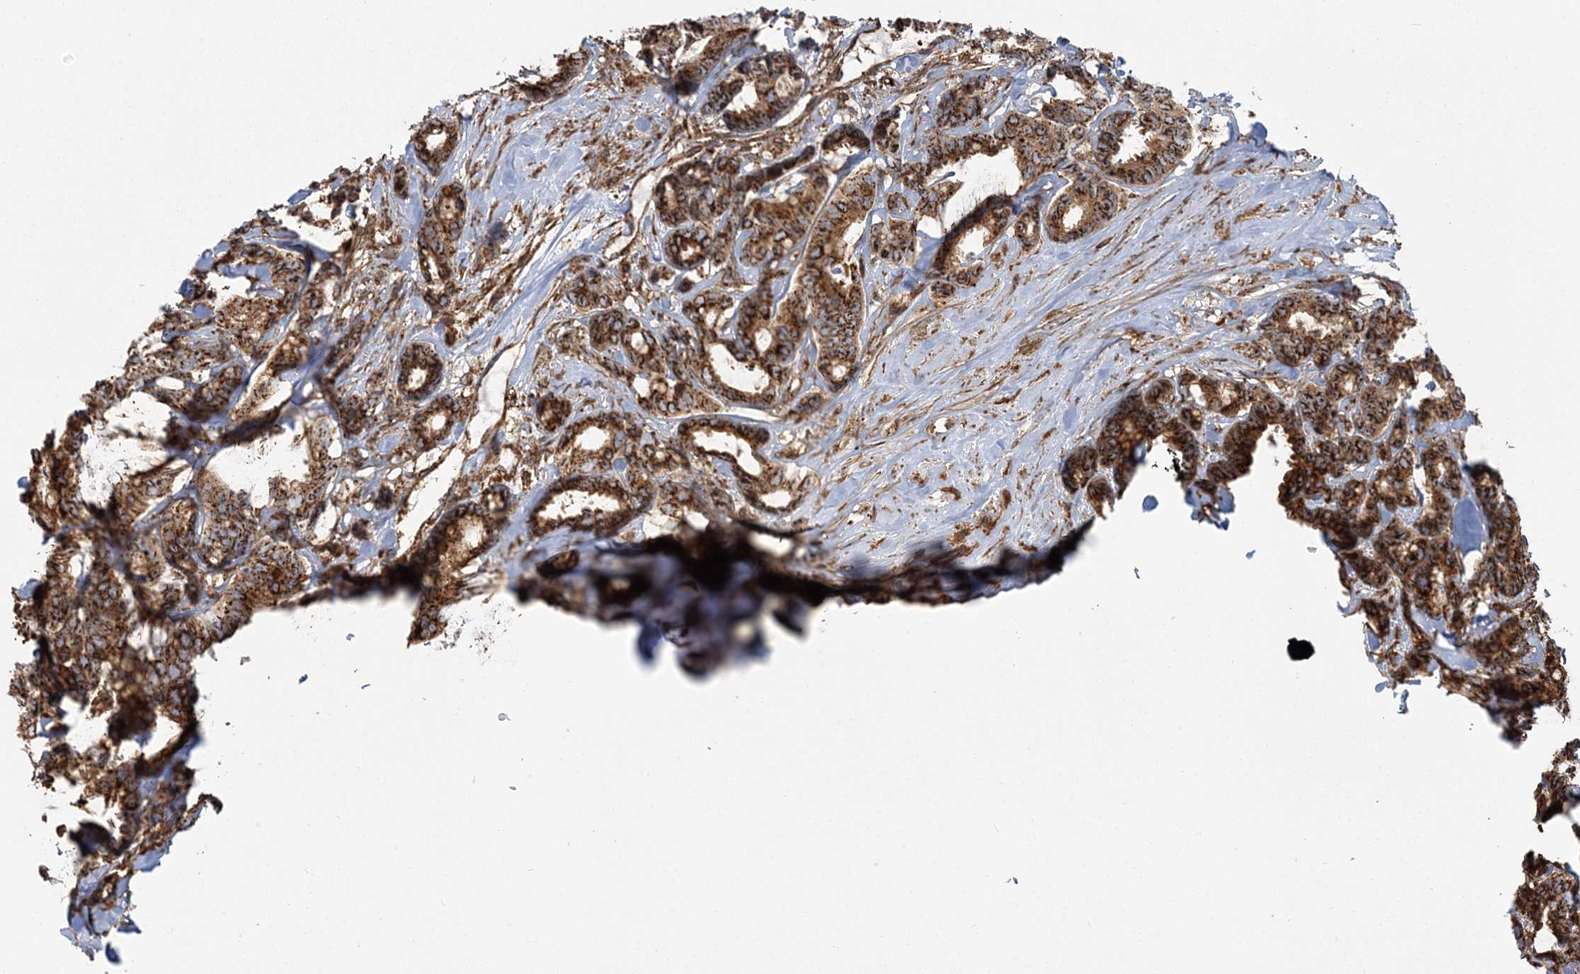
{"staining": {"intensity": "strong", "quantity": ">75%", "location": "cytoplasmic/membranous"}, "tissue": "breast cancer", "cell_type": "Tumor cells", "image_type": "cancer", "snomed": [{"axis": "morphology", "description": "Duct carcinoma"}, {"axis": "topography", "description": "Breast"}], "caption": "An immunohistochemistry micrograph of neoplastic tissue is shown. Protein staining in brown labels strong cytoplasmic/membranous positivity in breast intraductal carcinoma within tumor cells.", "gene": "TRAF3IP2", "patient": {"sex": "female", "age": 87}}